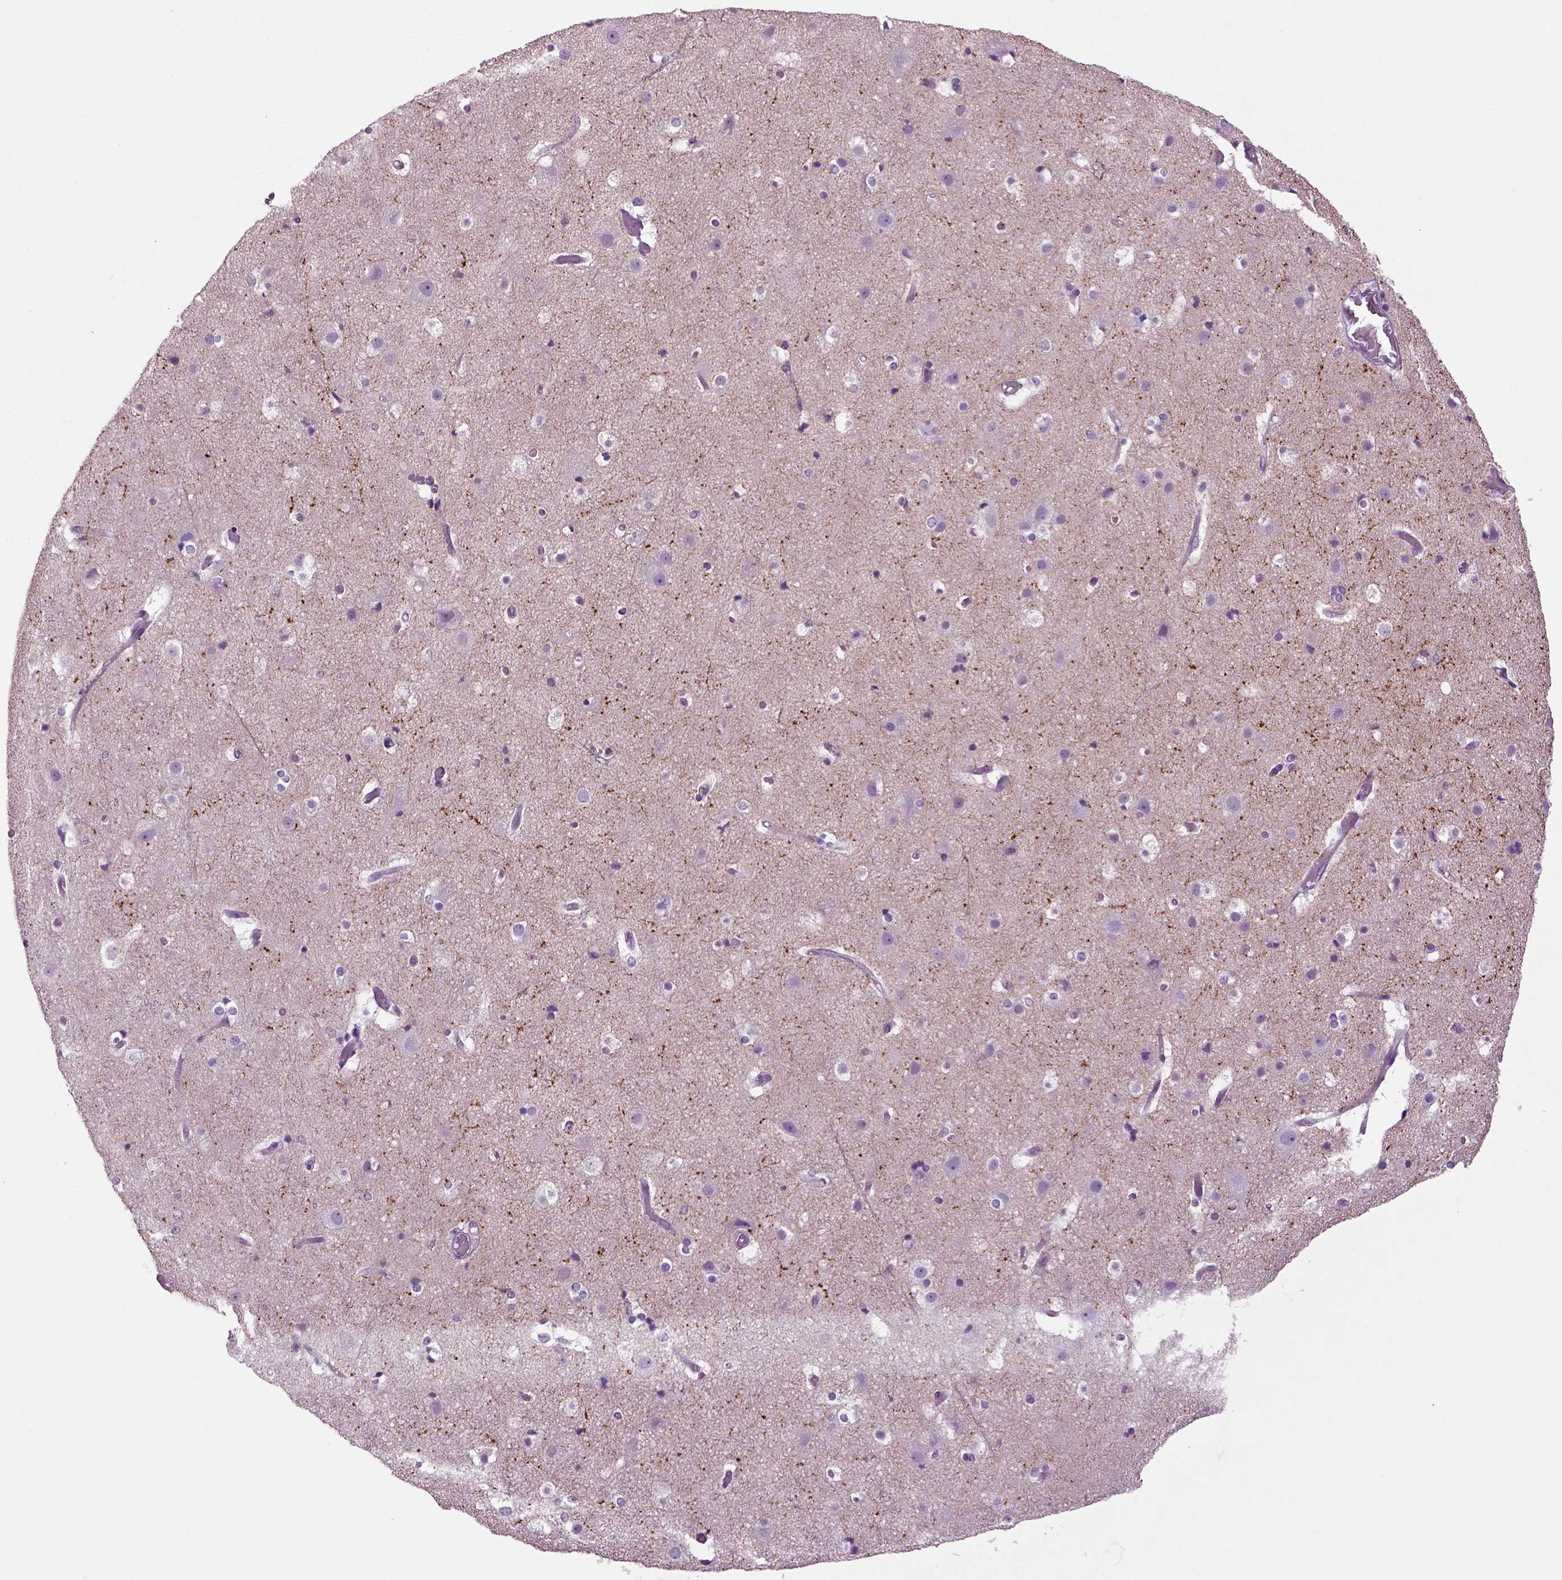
{"staining": {"intensity": "negative", "quantity": "none", "location": "none"}, "tissue": "cerebral cortex", "cell_type": "Endothelial cells", "image_type": "normal", "snomed": [{"axis": "morphology", "description": "Normal tissue, NOS"}, {"axis": "topography", "description": "Cerebral cortex"}], "caption": "A photomicrograph of cerebral cortex stained for a protein reveals no brown staining in endothelial cells.", "gene": "SLC17A6", "patient": {"sex": "female", "age": 52}}